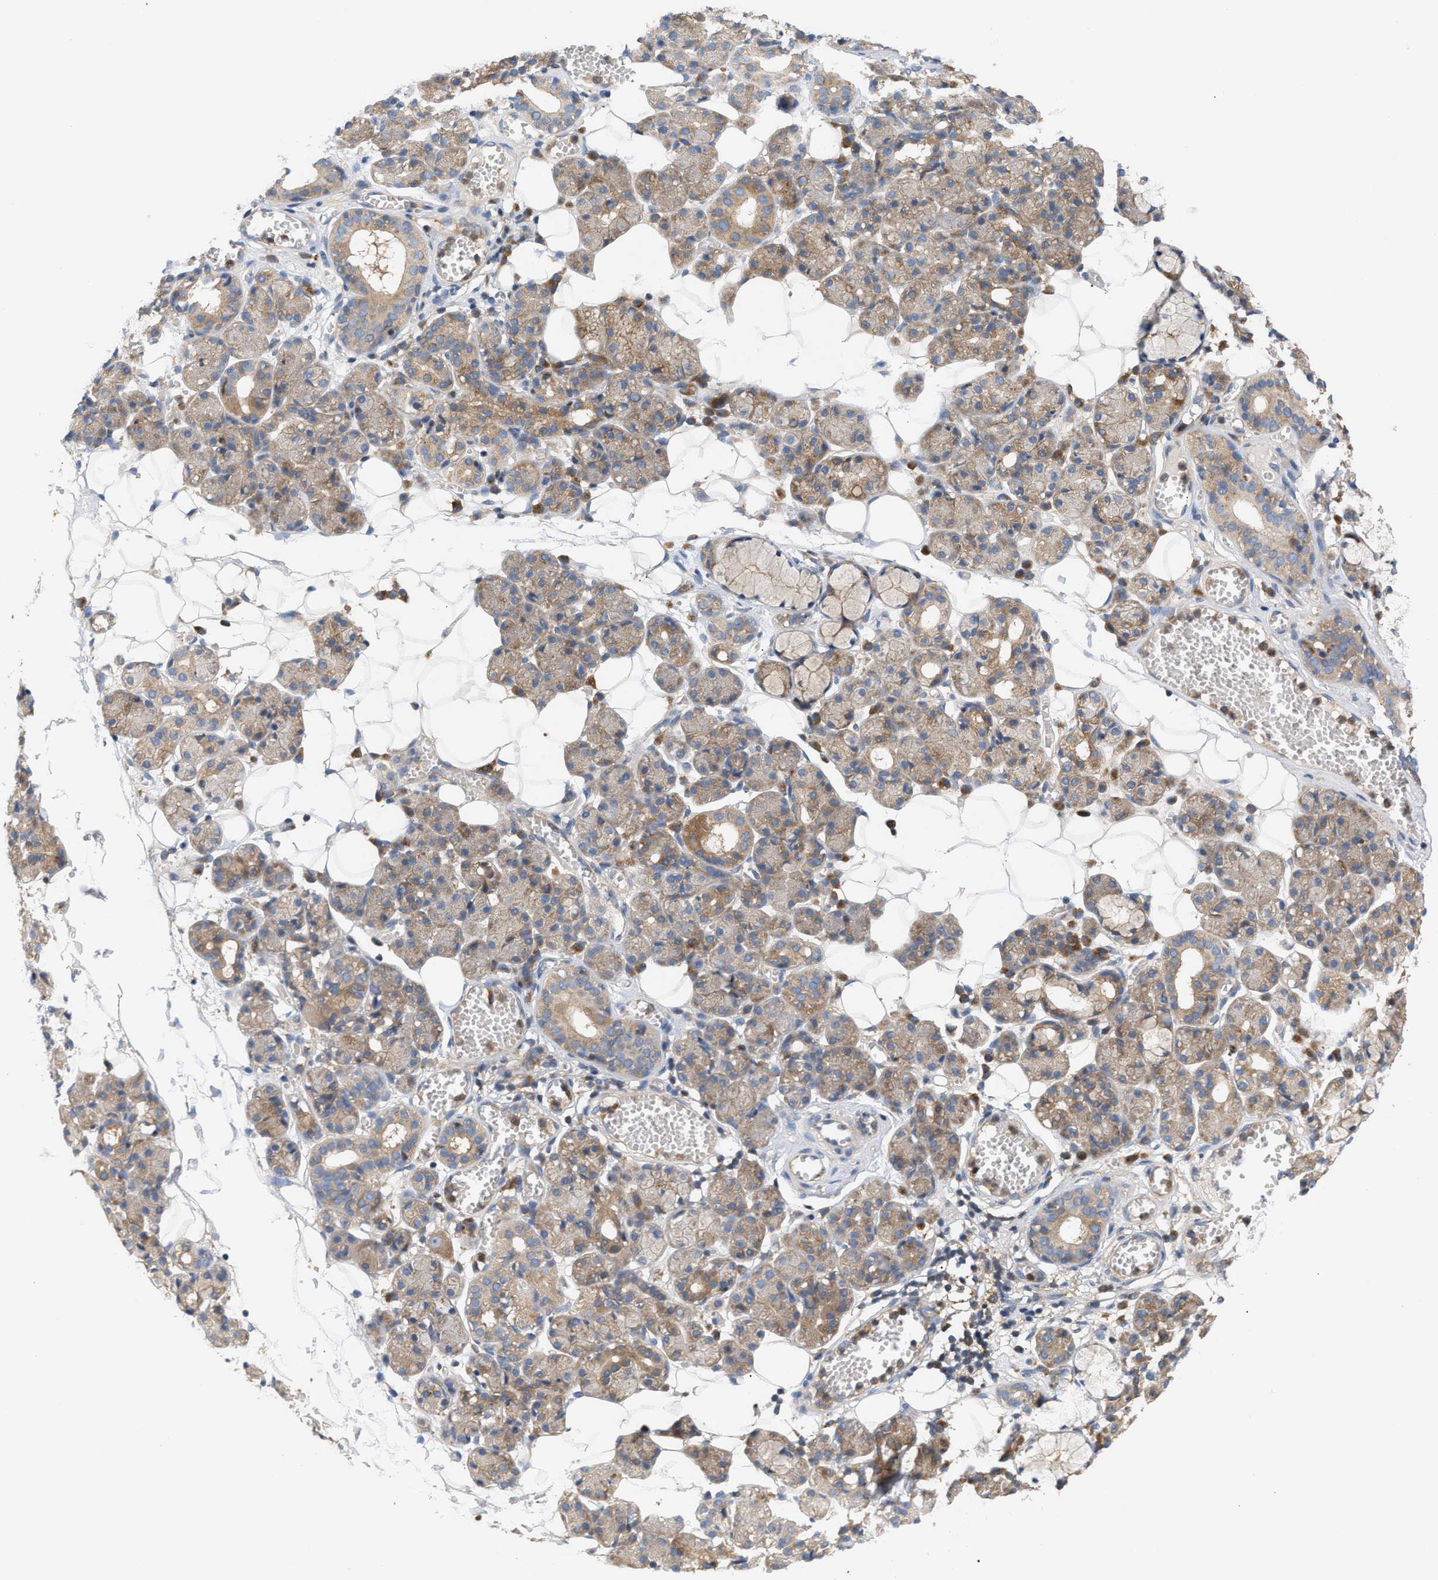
{"staining": {"intensity": "moderate", "quantity": "25%-75%", "location": "cytoplasmic/membranous"}, "tissue": "salivary gland", "cell_type": "Glandular cells", "image_type": "normal", "snomed": [{"axis": "morphology", "description": "Normal tissue, NOS"}, {"axis": "topography", "description": "Salivary gland"}], "caption": "This histopathology image exhibits immunohistochemistry (IHC) staining of normal human salivary gland, with medium moderate cytoplasmic/membranous staining in approximately 25%-75% of glandular cells.", "gene": "DBNL", "patient": {"sex": "male", "age": 63}}